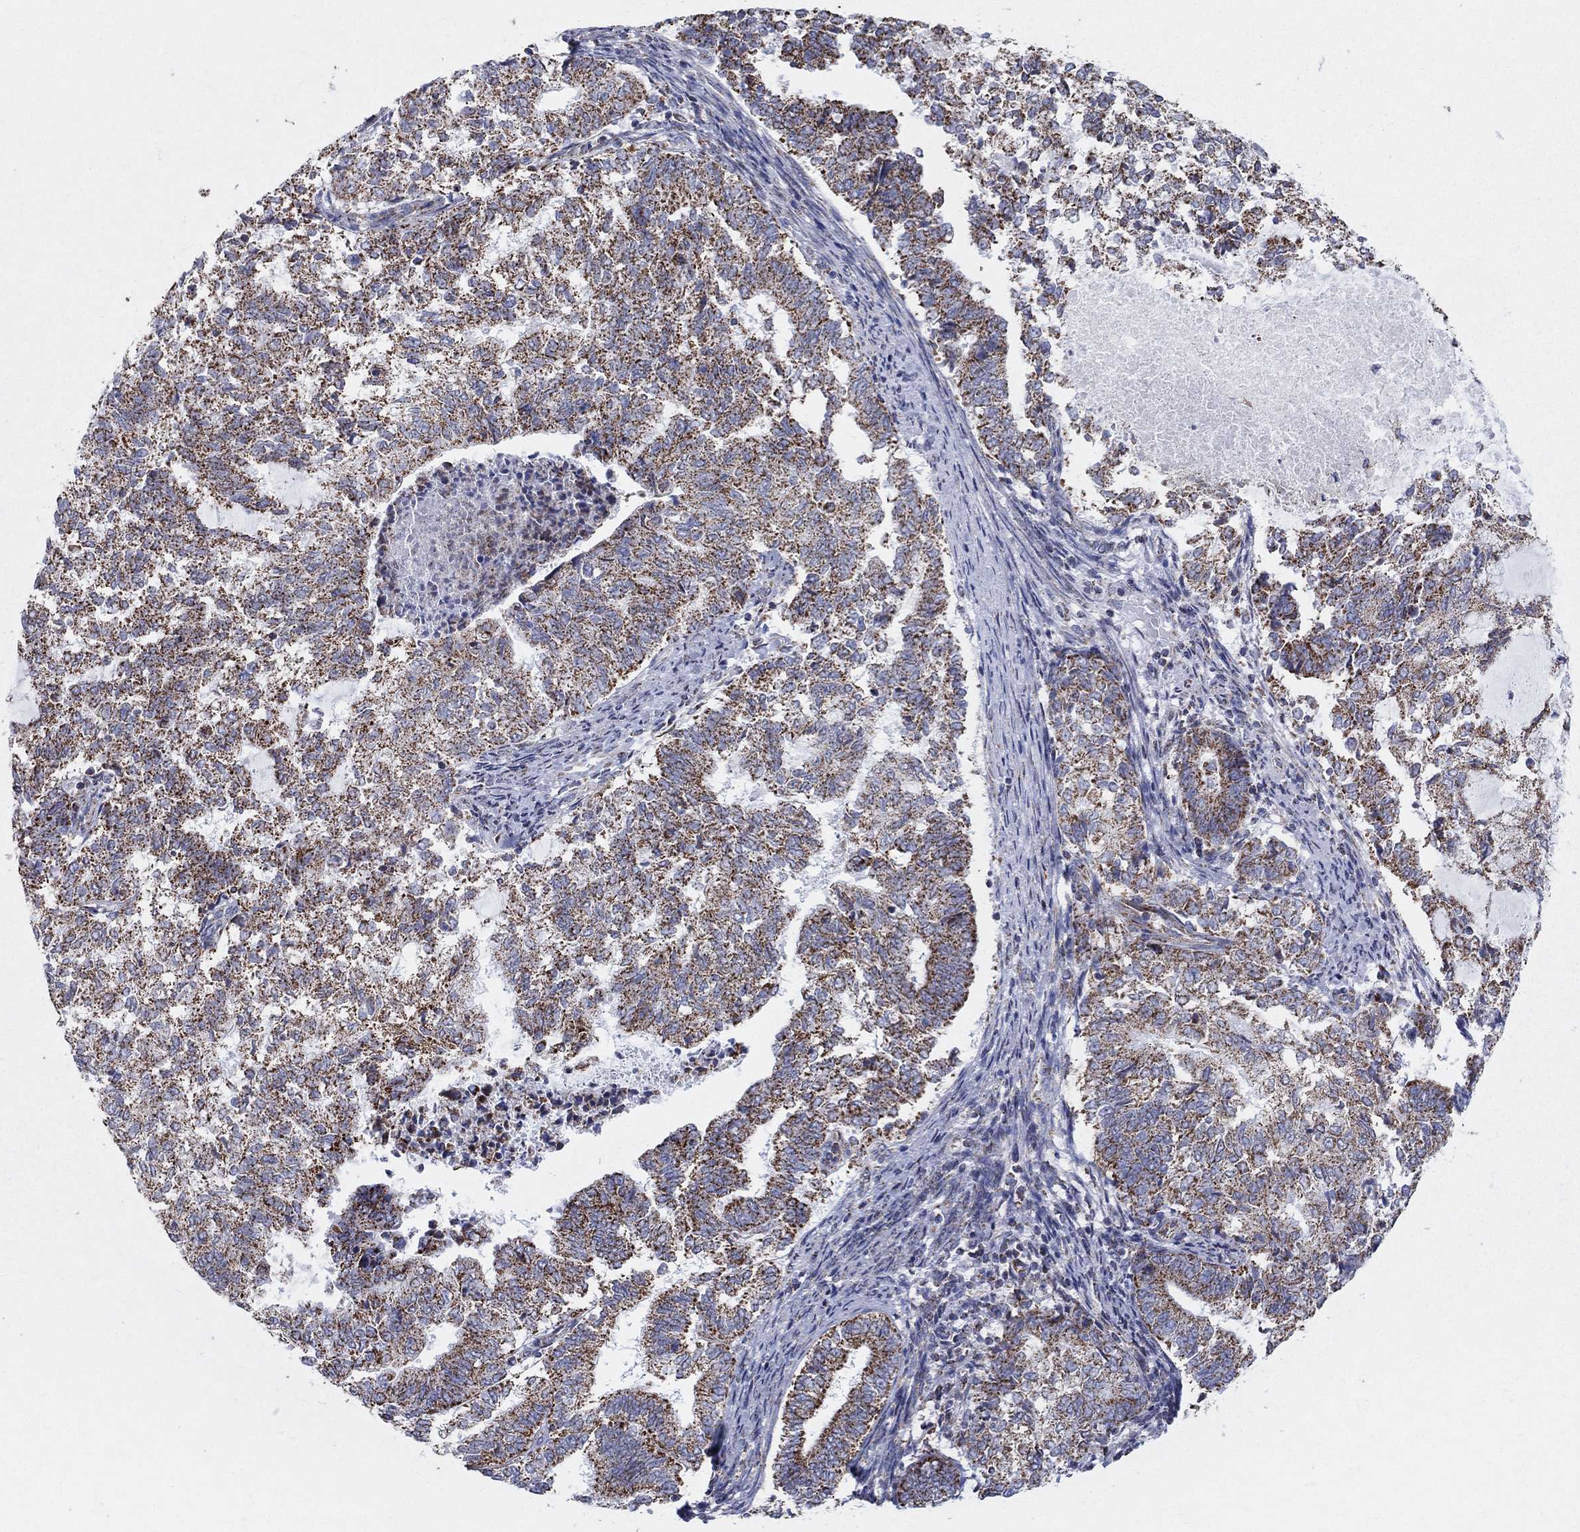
{"staining": {"intensity": "strong", "quantity": "25%-75%", "location": "cytoplasmic/membranous"}, "tissue": "endometrial cancer", "cell_type": "Tumor cells", "image_type": "cancer", "snomed": [{"axis": "morphology", "description": "Adenocarcinoma, NOS"}, {"axis": "topography", "description": "Endometrium"}], "caption": "Endometrial cancer (adenocarcinoma) stained for a protein (brown) exhibits strong cytoplasmic/membranous positive positivity in about 25%-75% of tumor cells.", "gene": "KISS1R", "patient": {"sex": "female", "age": 65}}